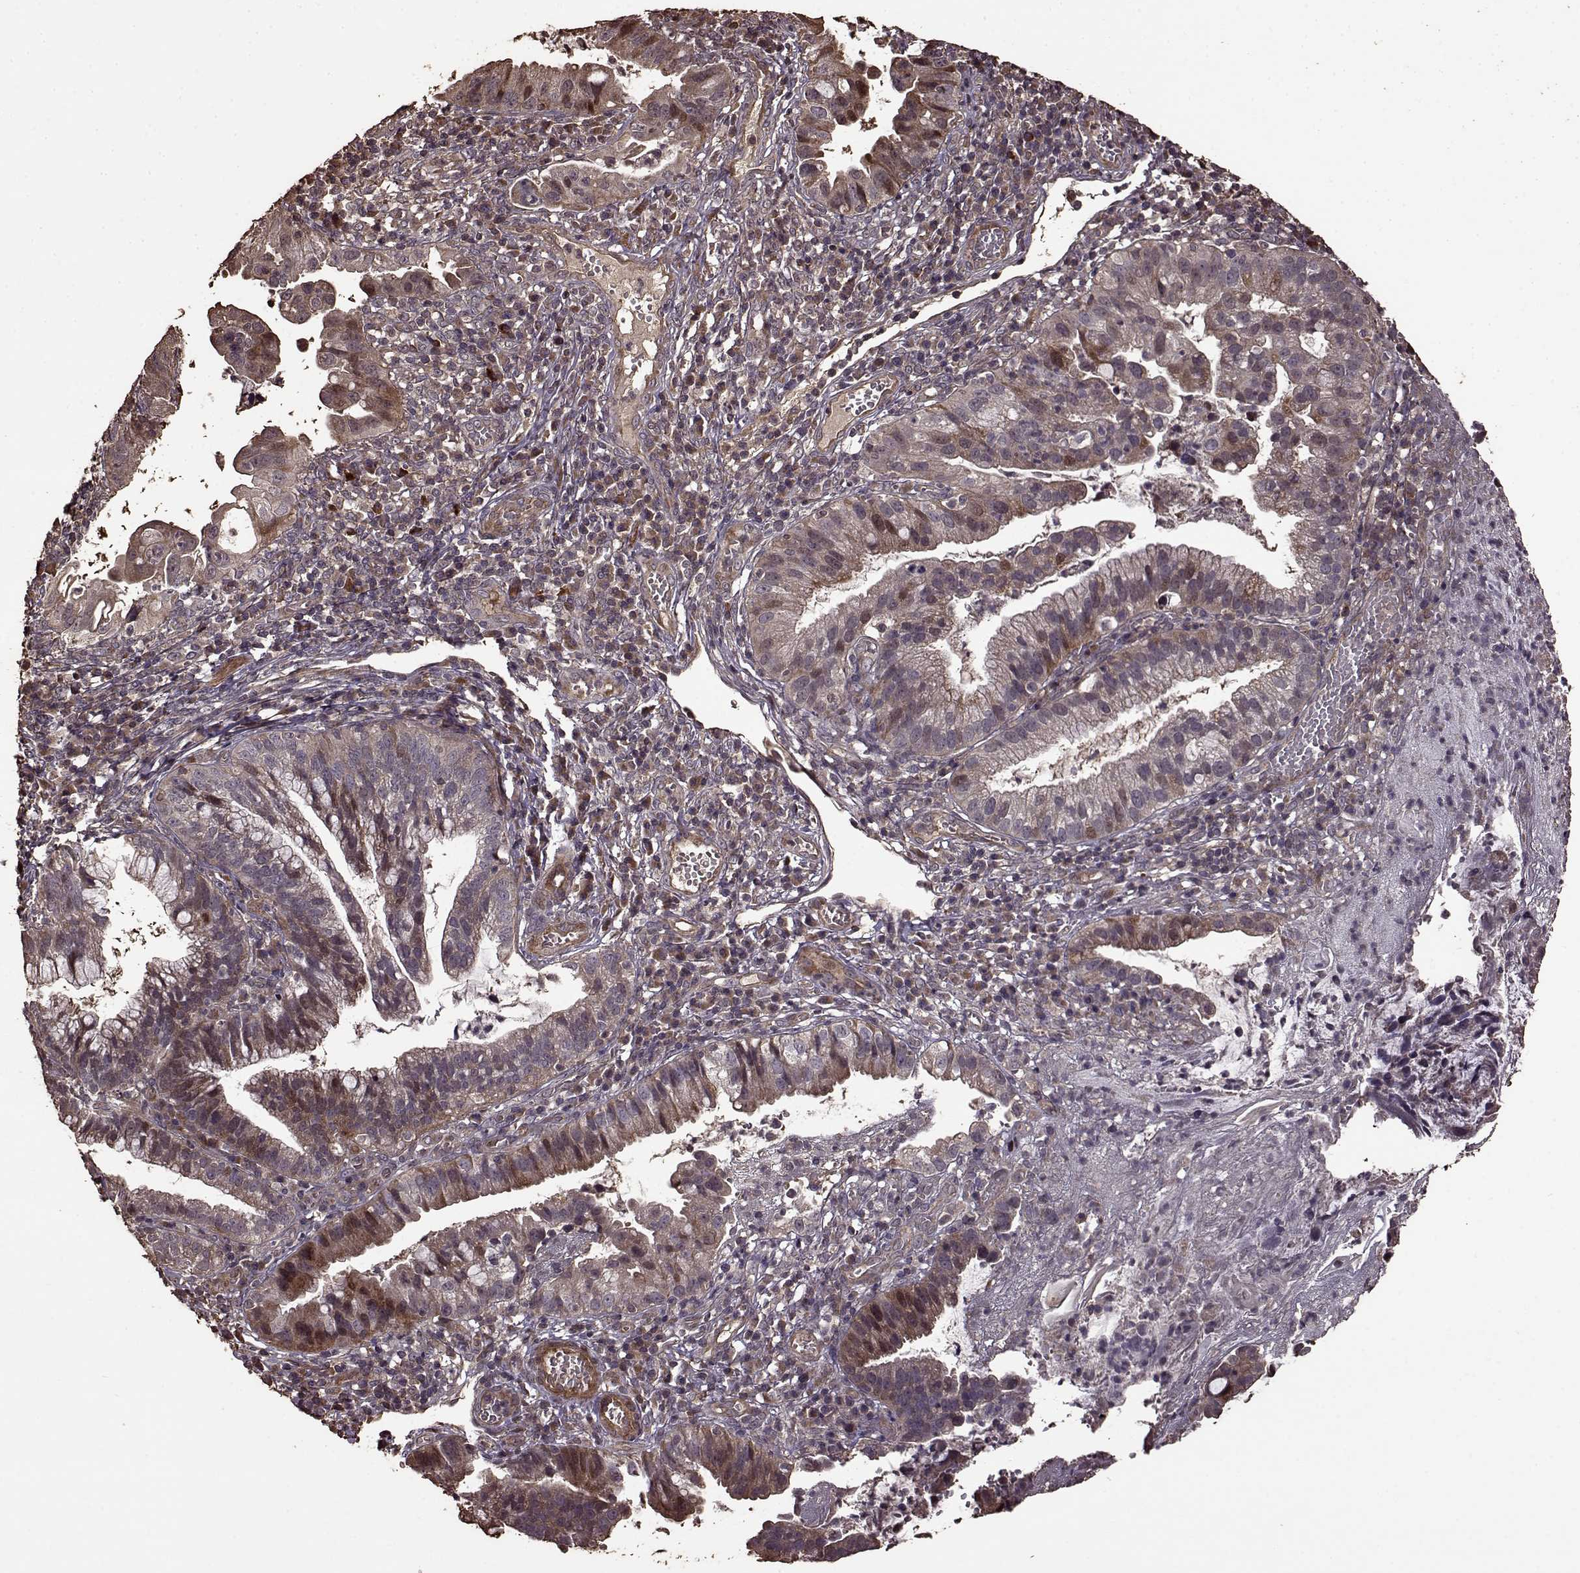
{"staining": {"intensity": "weak", "quantity": "<25%", "location": "cytoplasmic/membranous,nuclear"}, "tissue": "cervical cancer", "cell_type": "Tumor cells", "image_type": "cancer", "snomed": [{"axis": "morphology", "description": "Adenocarcinoma, NOS"}, {"axis": "topography", "description": "Cervix"}], "caption": "Adenocarcinoma (cervical) was stained to show a protein in brown. There is no significant positivity in tumor cells. (DAB (3,3'-diaminobenzidine) immunohistochemistry (IHC) visualized using brightfield microscopy, high magnification).", "gene": "FBXW11", "patient": {"sex": "female", "age": 34}}